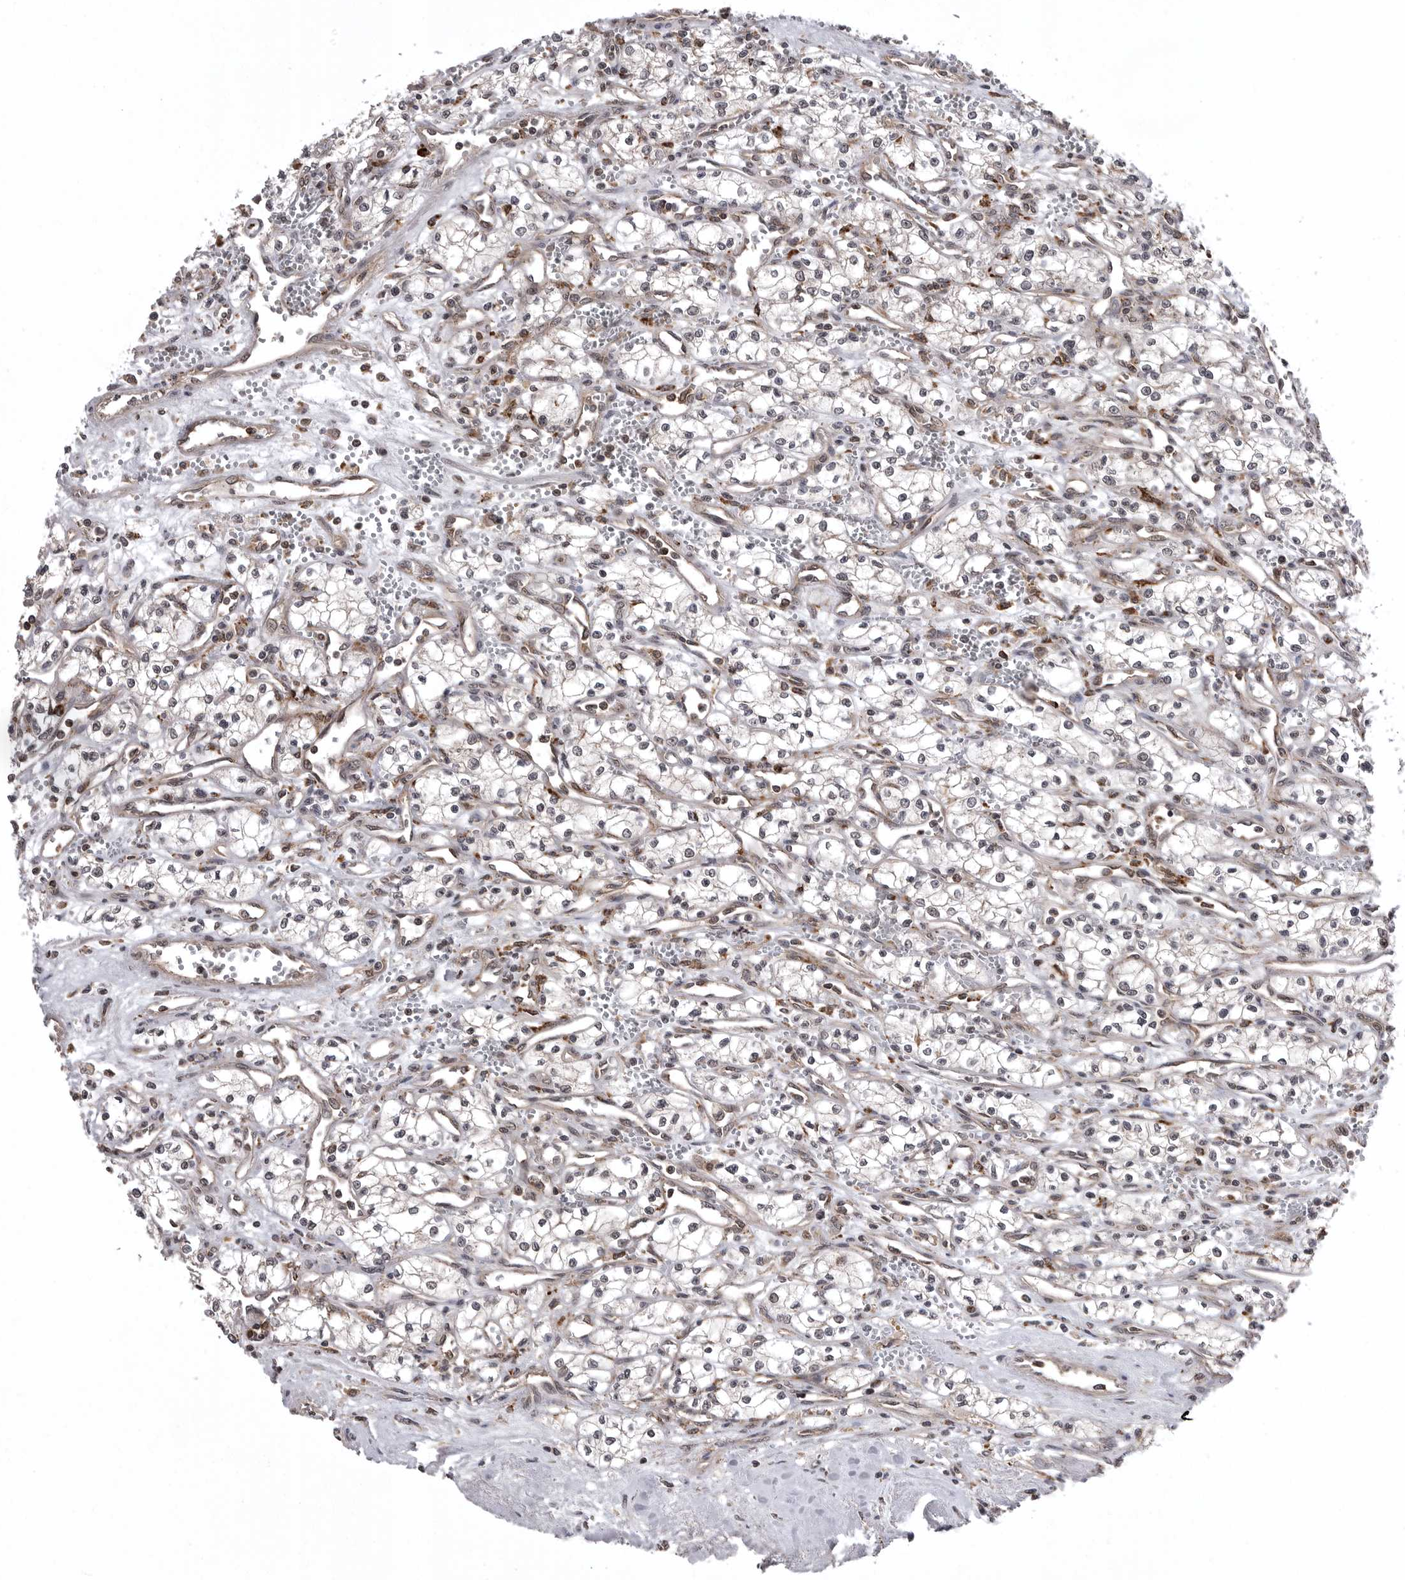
{"staining": {"intensity": "negative", "quantity": "none", "location": "none"}, "tissue": "renal cancer", "cell_type": "Tumor cells", "image_type": "cancer", "snomed": [{"axis": "morphology", "description": "Adenocarcinoma, NOS"}, {"axis": "topography", "description": "Kidney"}], "caption": "Renal cancer (adenocarcinoma) was stained to show a protein in brown. There is no significant expression in tumor cells. The staining was performed using DAB (3,3'-diaminobenzidine) to visualize the protein expression in brown, while the nuclei were stained in blue with hematoxylin (Magnification: 20x).", "gene": "AOAH", "patient": {"sex": "male", "age": 59}}